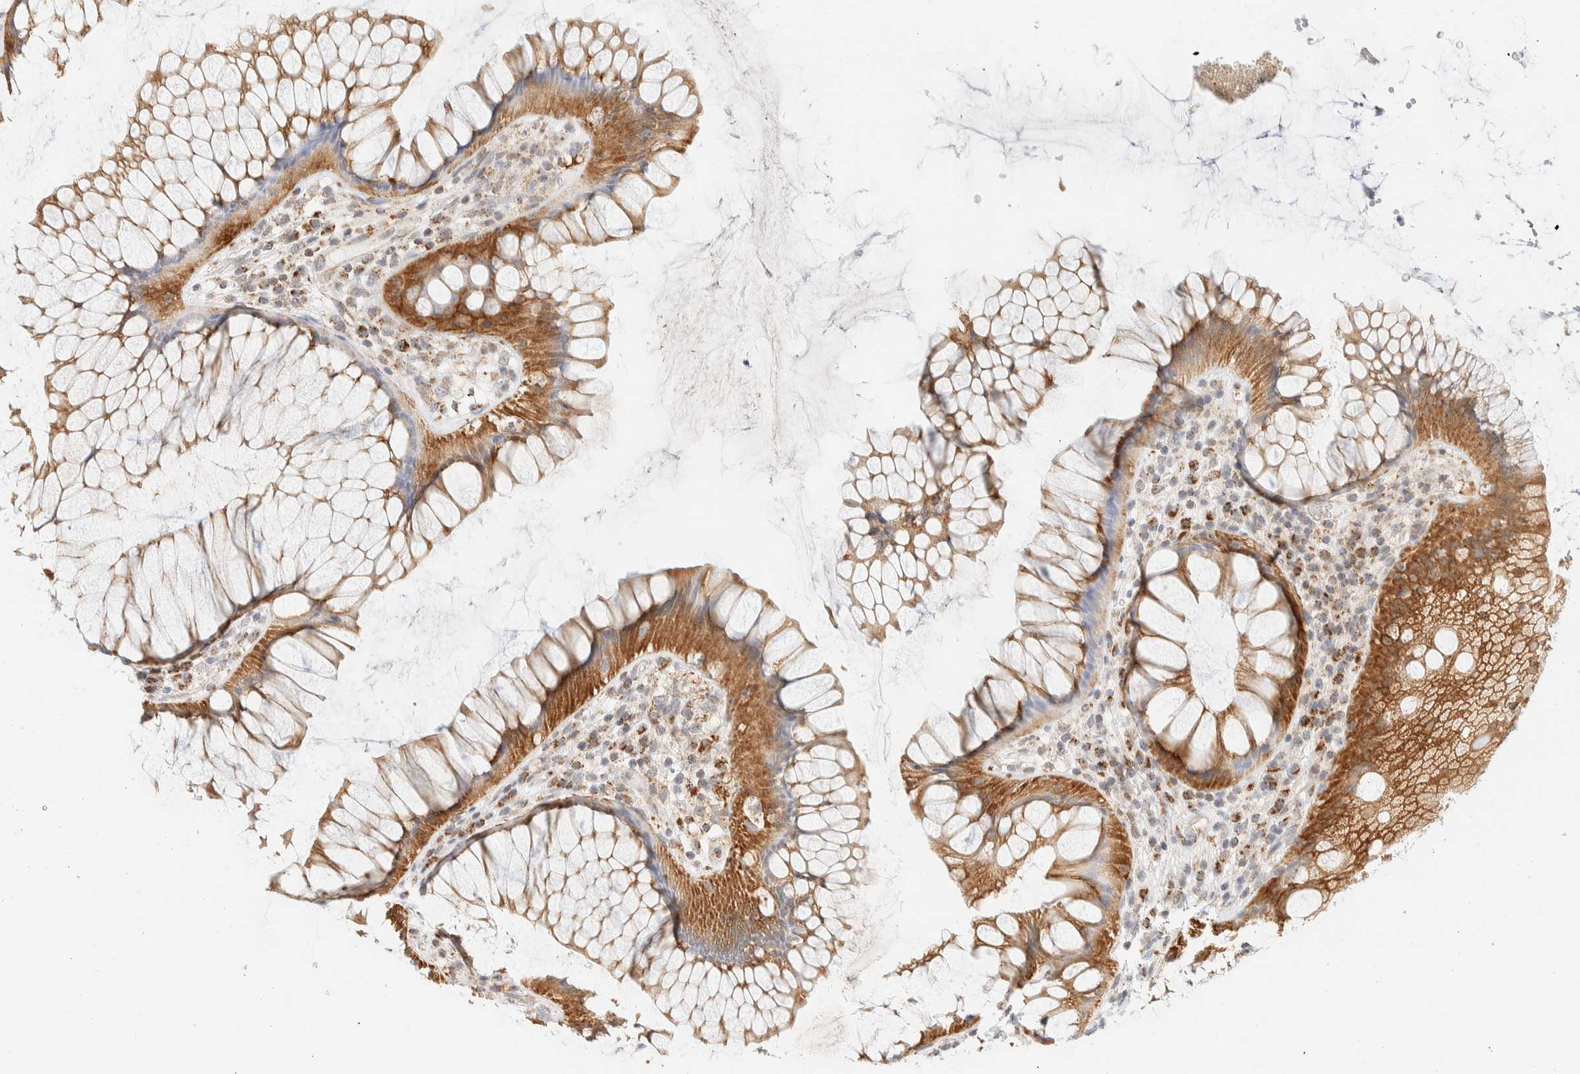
{"staining": {"intensity": "moderate", "quantity": ">75%", "location": "cytoplasmic/membranous"}, "tissue": "rectum", "cell_type": "Glandular cells", "image_type": "normal", "snomed": [{"axis": "morphology", "description": "Normal tissue, NOS"}, {"axis": "topography", "description": "Rectum"}], "caption": "Protein expression analysis of unremarkable rectum exhibits moderate cytoplasmic/membranous staining in approximately >75% of glandular cells. (Brightfield microscopy of DAB IHC at high magnification).", "gene": "PPM1K", "patient": {"sex": "male", "age": 51}}